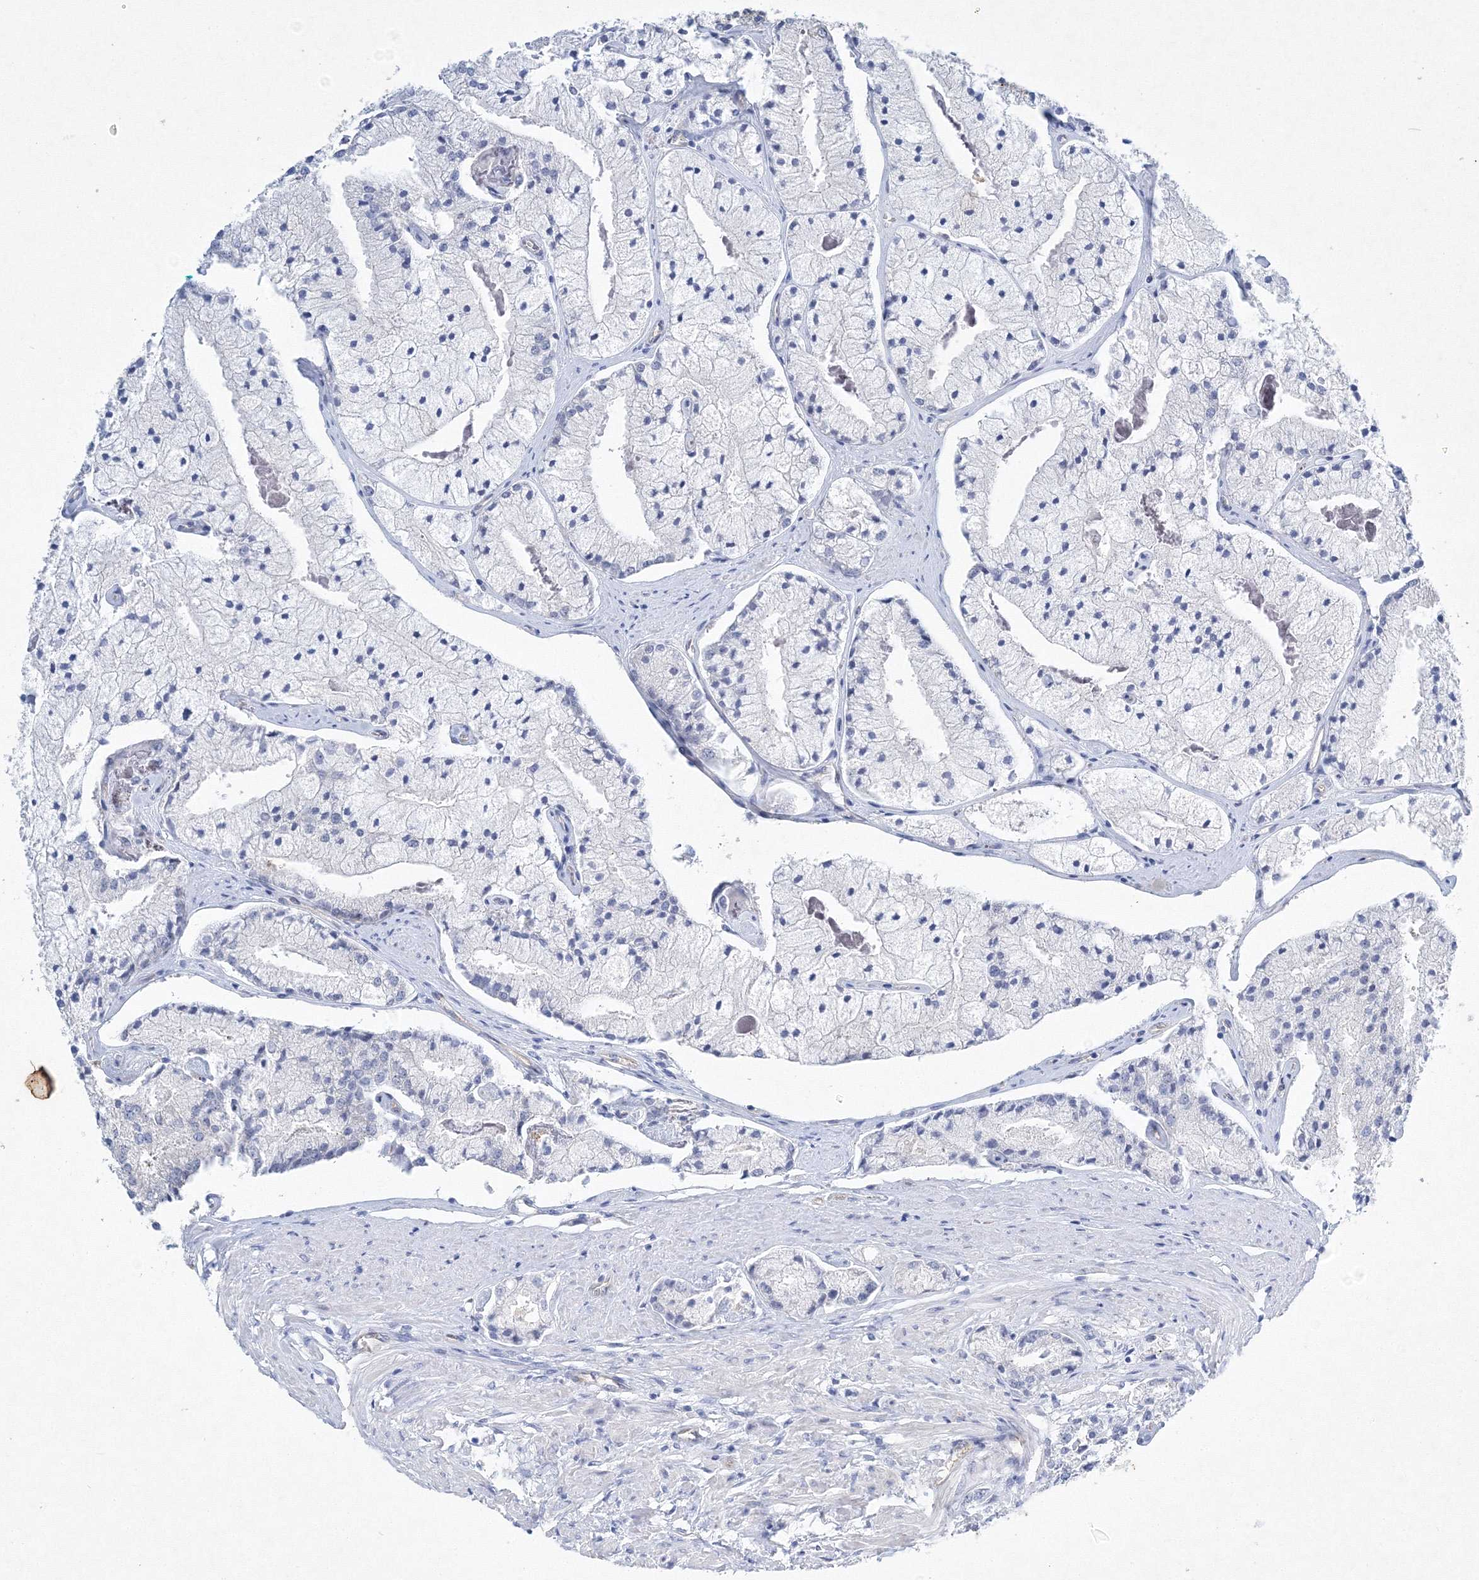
{"staining": {"intensity": "weak", "quantity": "<25%", "location": "cytoplasmic/membranous"}, "tissue": "prostate cancer", "cell_type": "Tumor cells", "image_type": "cancer", "snomed": [{"axis": "morphology", "description": "Adenocarcinoma, High grade"}, {"axis": "topography", "description": "Prostate"}], "caption": "IHC of prostate cancer exhibits no positivity in tumor cells.", "gene": "TANC1", "patient": {"sex": "male", "age": 50}}